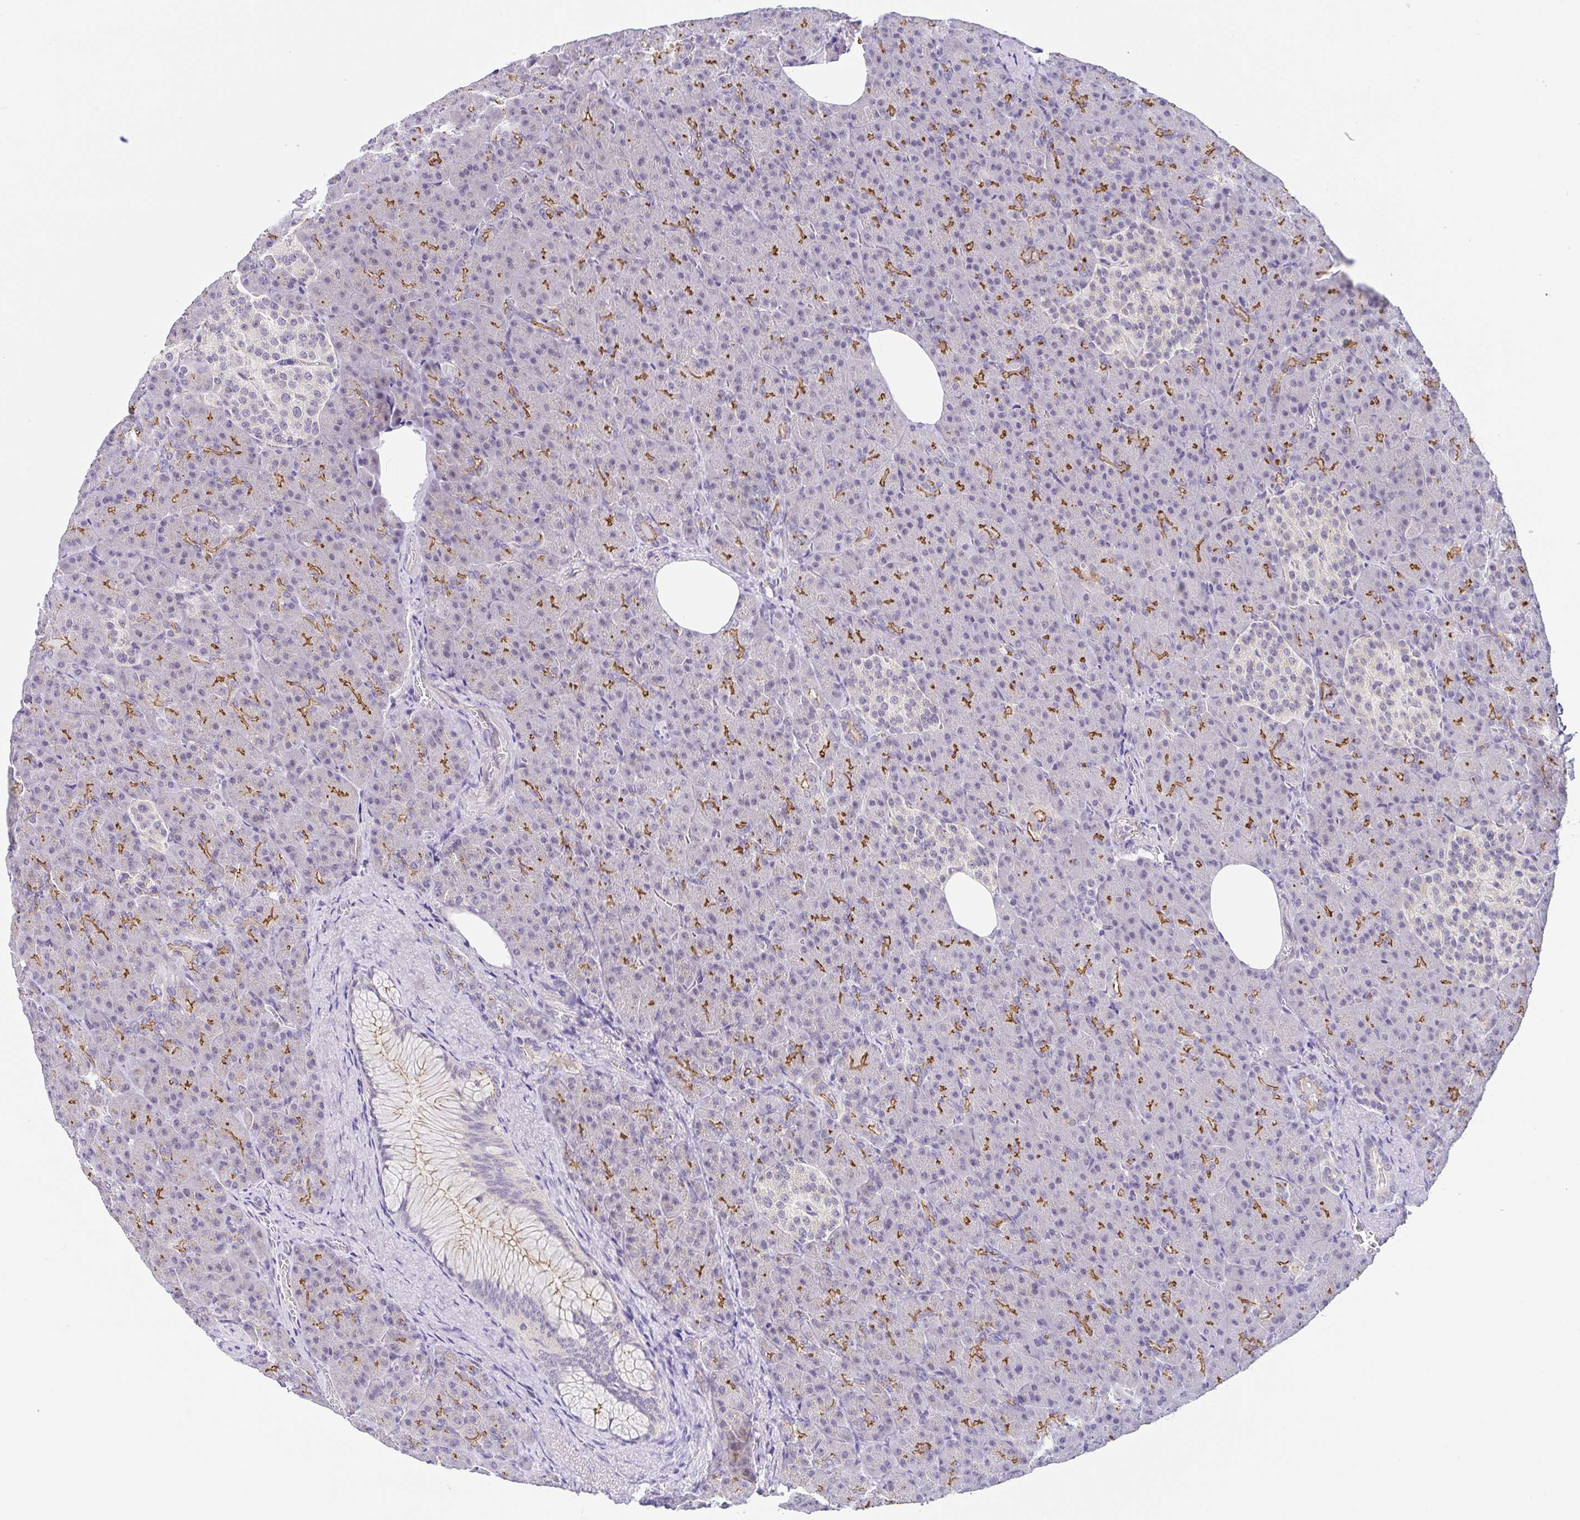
{"staining": {"intensity": "moderate", "quantity": "<25%", "location": "cytoplasmic/membranous"}, "tissue": "pancreas", "cell_type": "Exocrine glandular cells", "image_type": "normal", "snomed": [{"axis": "morphology", "description": "Normal tissue, NOS"}, {"axis": "topography", "description": "Pancreas"}], "caption": "High-magnification brightfield microscopy of benign pancreas stained with DAB (3,3'-diaminobenzidine) (brown) and counterstained with hematoxylin (blue). exocrine glandular cells exhibit moderate cytoplasmic/membranous expression is identified in about<25% of cells. (DAB (3,3'-diaminobenzidine) IHC, brown staining for protein, blue staining for nuclei).", "gene": "CGNL1", "patient": {"sex": "female", "age": 74}}